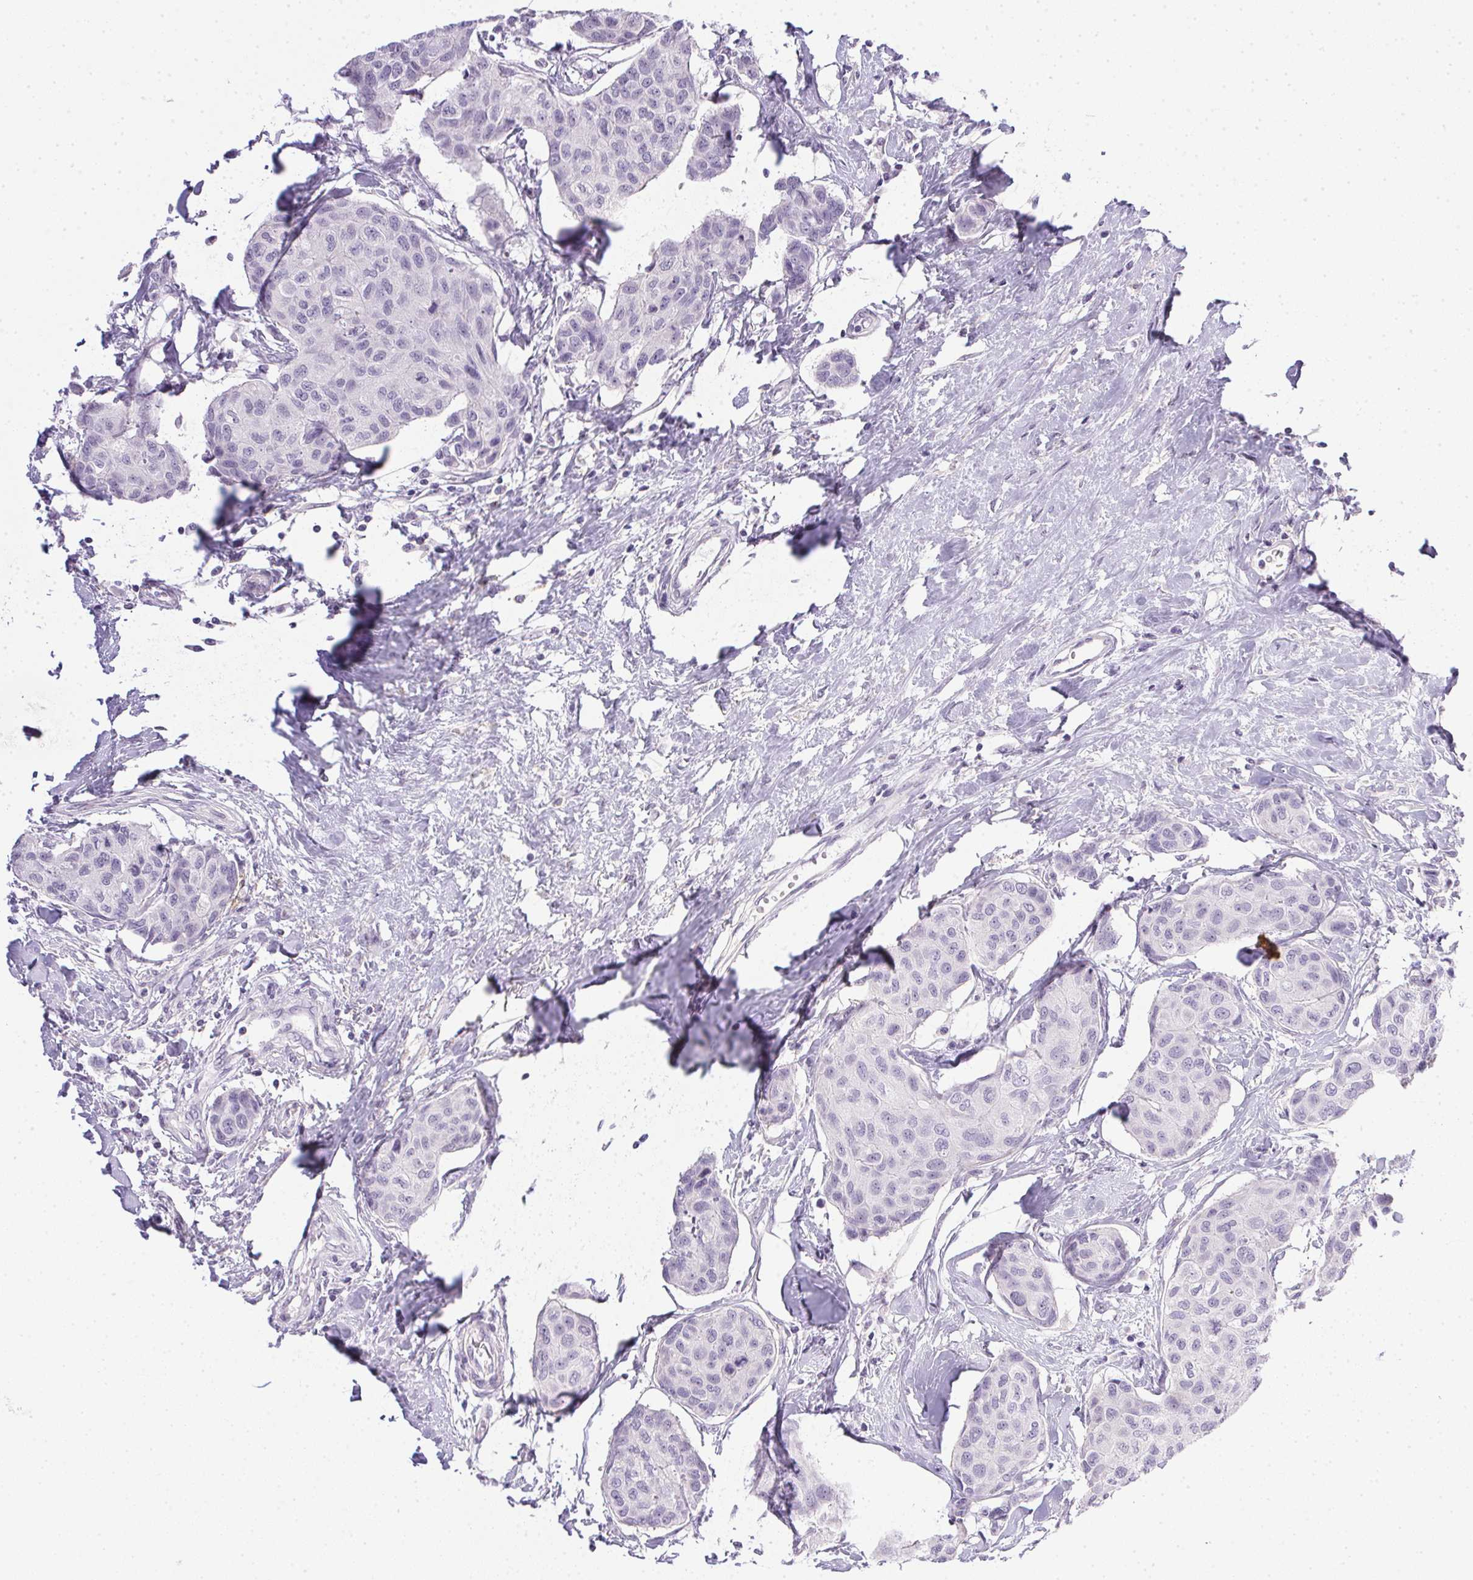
{"staining": {"intensity": "negative", "quantity": "none", "location": "none"}, "tissue": "breast cancer", "cell_type": "Tumor cells", "image_type": "cancer", "snomed": [{"axis": "morphology", "description": "Duct carcinoma"}, {"axis": "topography", "description": "Breast"}], "caption": "An image of breast cancer stained for a protein exhibits no brown staining in tumor cells.", "gene": "PRL", "patient": {"sex": "female", "age": 80}}